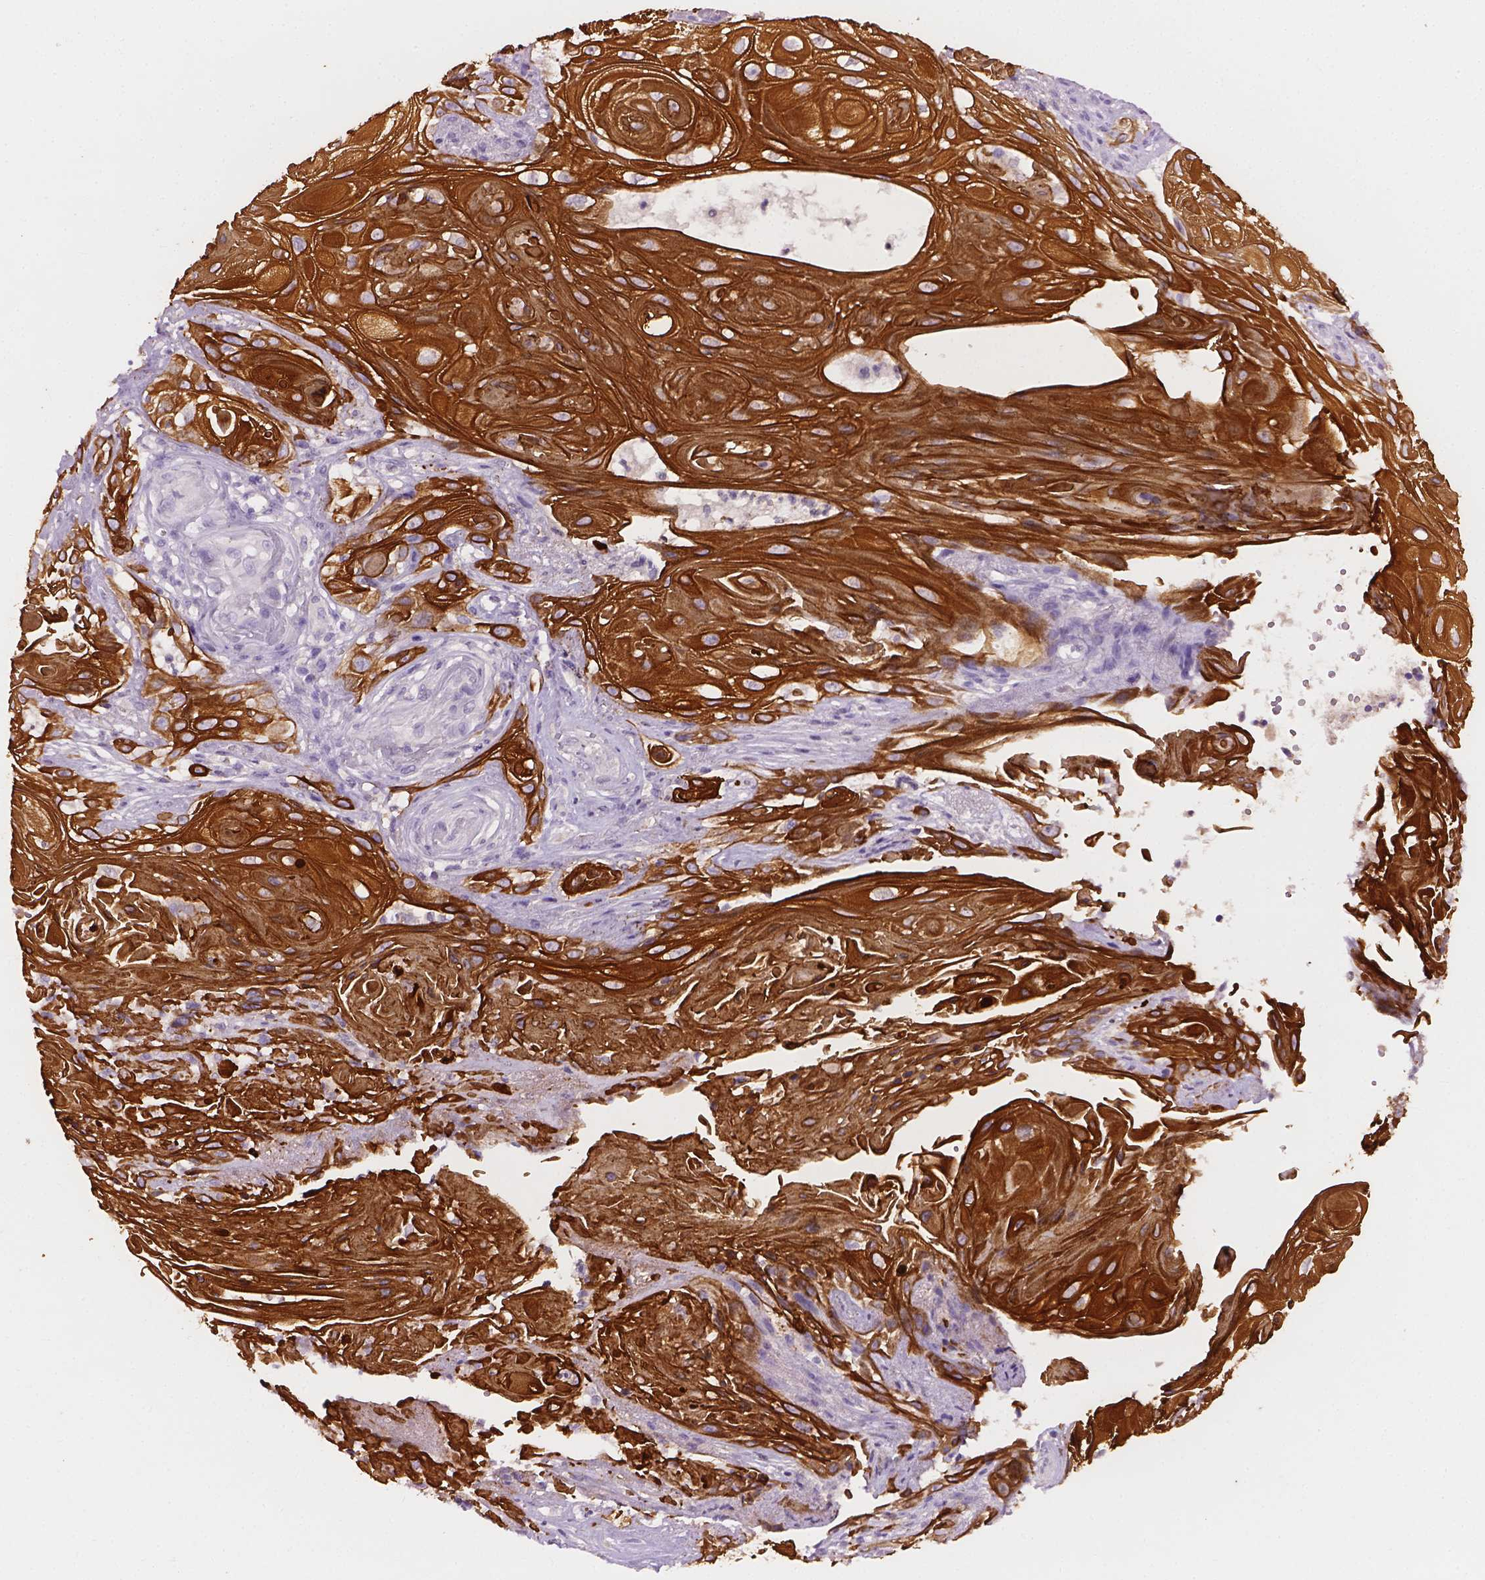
{"staining": {"intensity": "strong", "quantity": ">75%", "location": "cytoplasmic/membranous"}, "tissue": "skin cancer", "cell_type": "Tumor cells", "image_type": "cancer", "snomed": [{"axis": "morphology", "description": "Squamous cell carcinoma, NOS"}, {"axis": "topography", "description": "Skin"}], "caption": "A photomicrograph of human skin squamous cell carcinoma stained for a protein exhibits strong cytoplasmic/membranous brown staining in tumor cells.", "gene": "KRT17", "patient": {"sex": "male", "age": 62}}